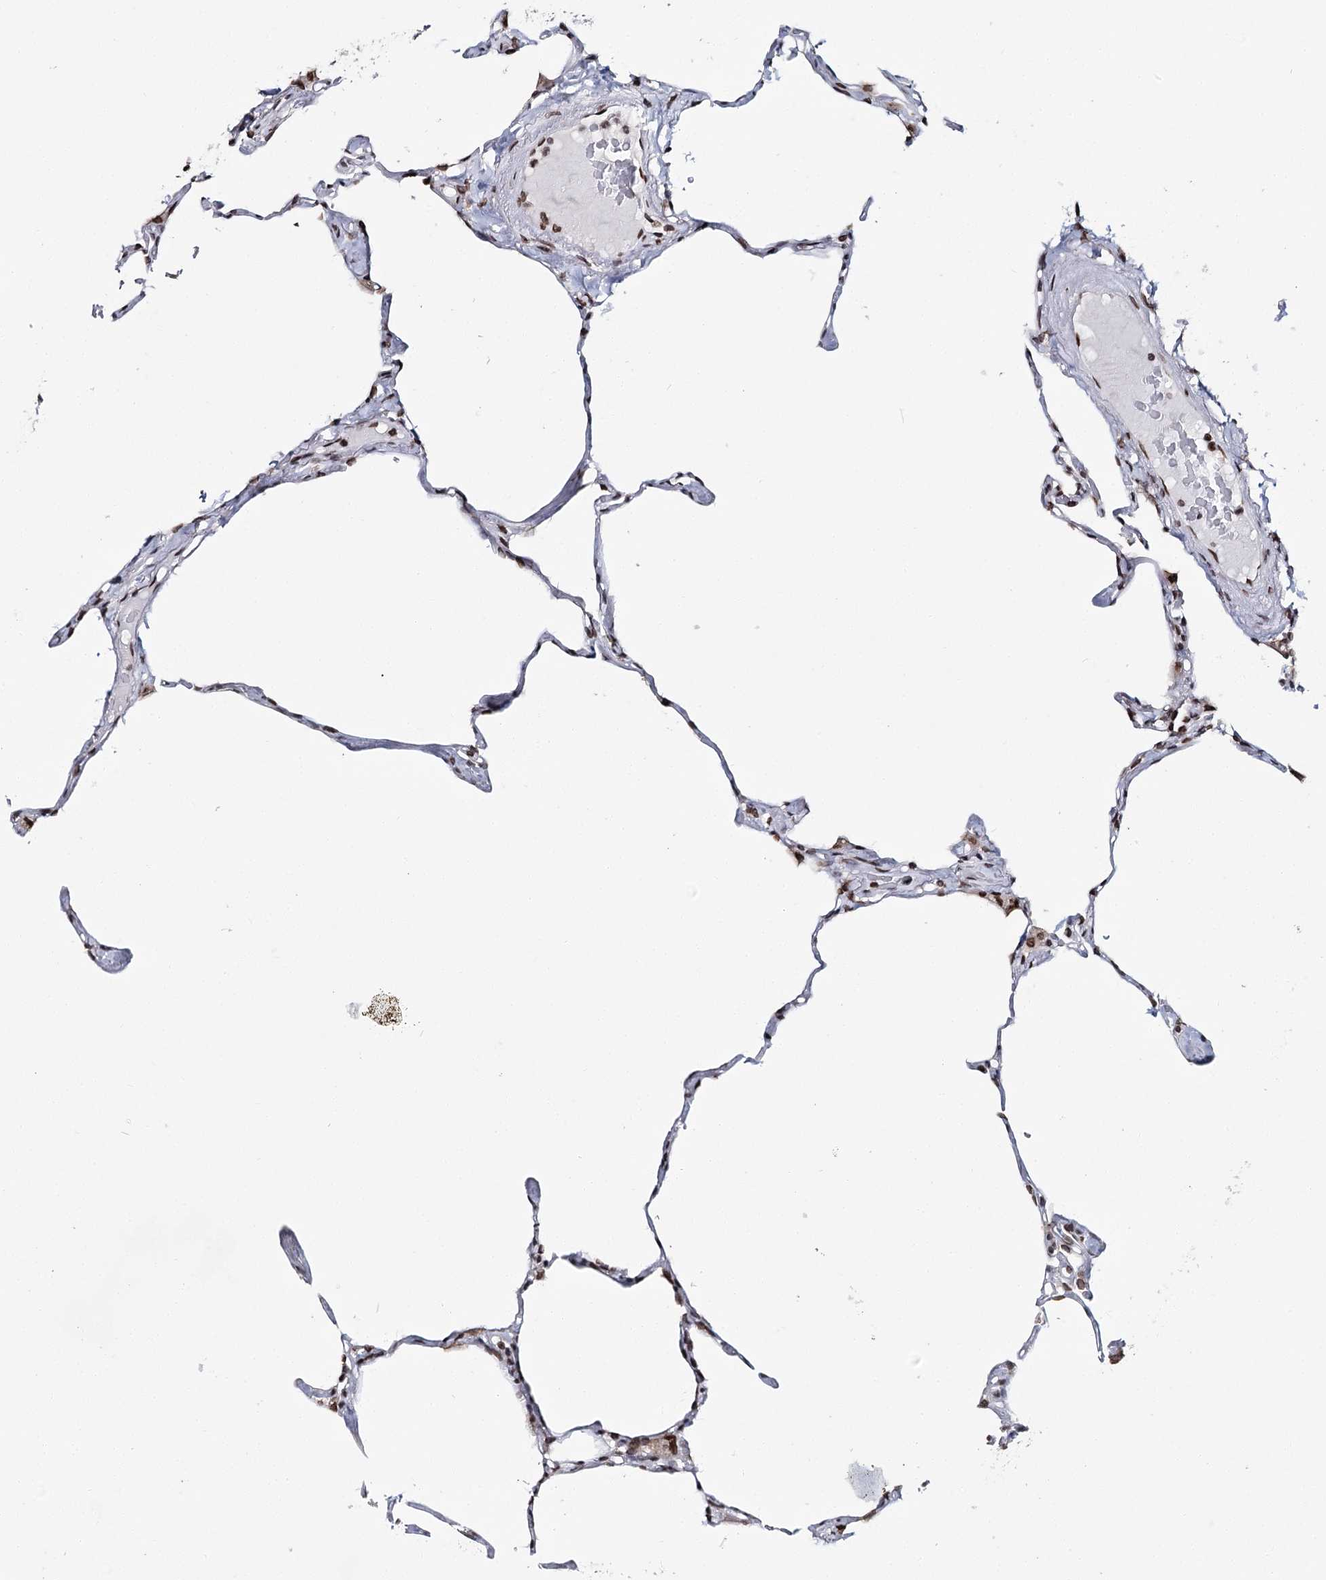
{"staining": {"intensity": "moderate", "quantity": "<25%", "location": "nuclear"}, "tissue": "lung", "cell_type": "Alveolar cells", "image_type": "normal", "snomed": [{"axis": "morphology", "description": "Normal tissue, NOS"}, {"axis": "topography", "description": "Lung"}], "caption": "The micrograph shows a brown stain indicating the presence of a protein in the nuclear of alveolar cells in lung. (DAB = brown stain, brightfield microscopy at high magnification).", "gene": "KIAA0930", "patient": {"sex": "male", "age": 65}}